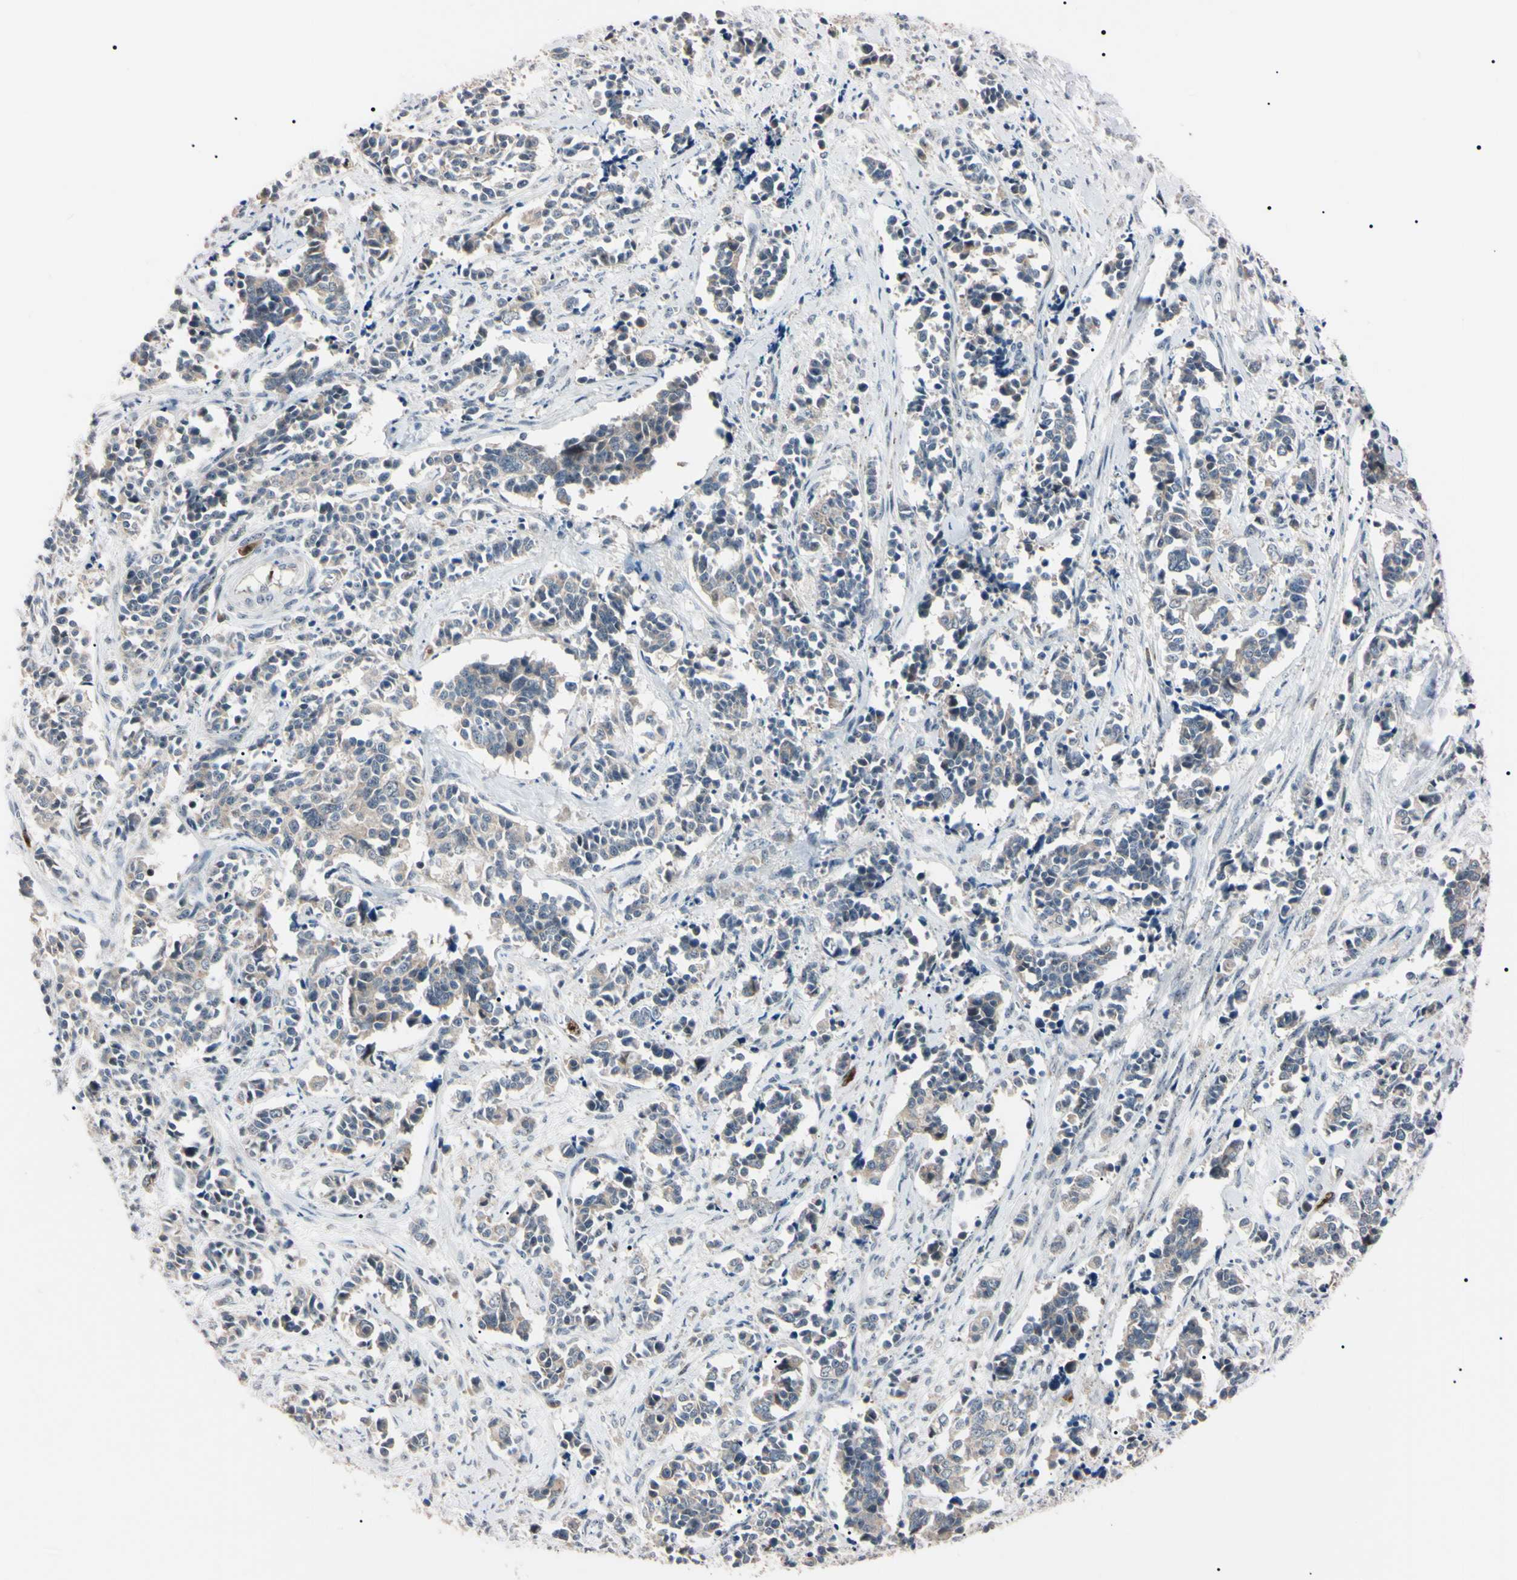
{"staining": {"intensity": "weak", "quantity": ">75%", "location": "cytoplasmic/membranous"}, "tissue": "cervical cancer", "cell_type": "Tumor cells", "image_type": "cancer", "snomed": [{"axis": "morphology", "description": "Normal tissue, NOS"}, {"axis": "morphology", "description": "Squamous cell carcinoma, NOS"}, {"axis": "topography", "description": "Cervix"}], "caption": "Squamous cell carcinoma (cervical) stained with IHC shows weak cytoplasmic/membranous expression in about >75% of tumor cells. Nuclei are stained in blue.", "gene": "TRAF5", "patient": {"sex": "female", "age": 35}}